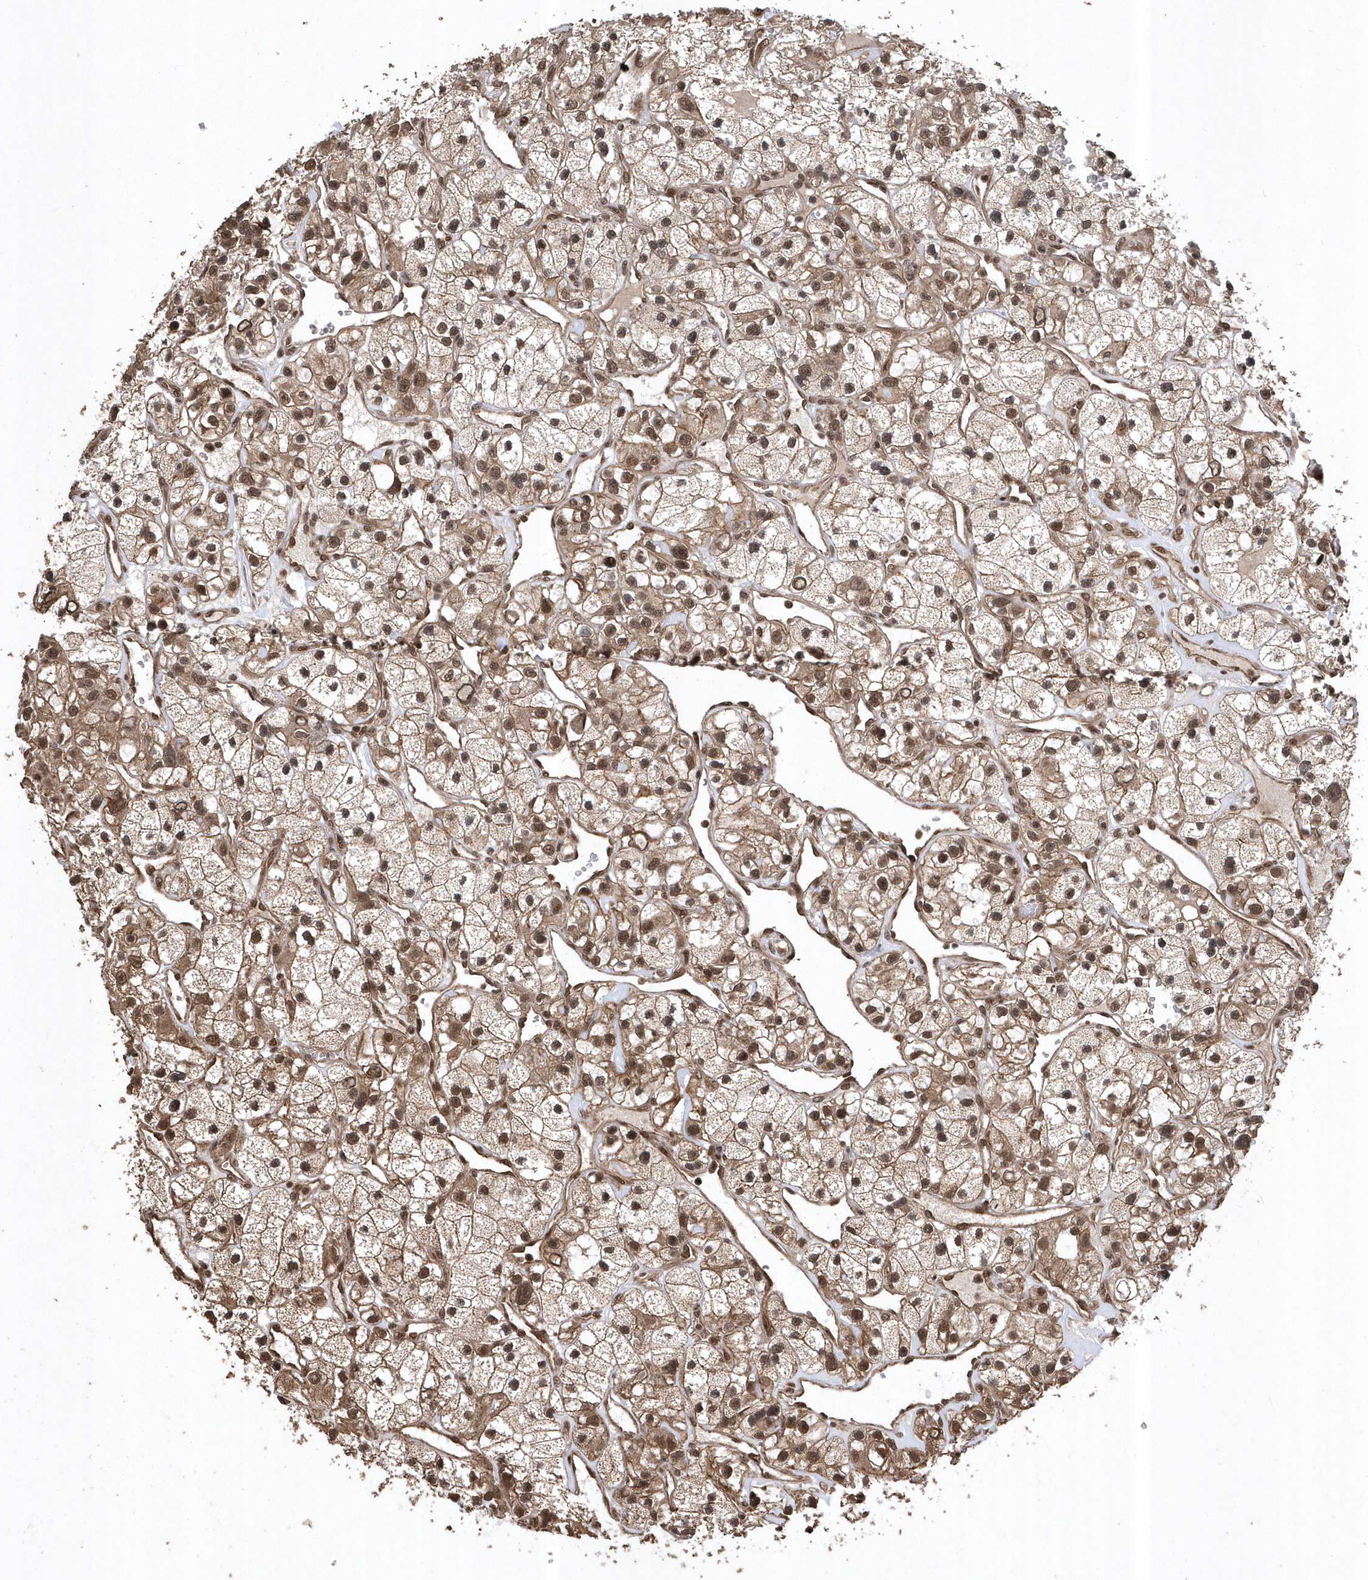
{"staining": {"intensity": "moderate", "quantity": ">75%", "location": "cytoplasmic/membranous,nuclear"}, "tissue": "renal cancer", "cell_type": "Tumor cells", "image_type": "cancer", "snomed": [{"axis": "morphology", "description": "Adenocarcinoma, NOS"}, {"axis": "topography", "description": "Kidney"}], "caption": "A brown stain highlights moderate cytoplasmic/membranous and nuclear expression of a protein in human adenocarcinoma (renal) tumor cells. (IHC, brightfield microscopy, high magnification).", "gene": "INTS12", "patient": {"sex": "female", "age": 57}}